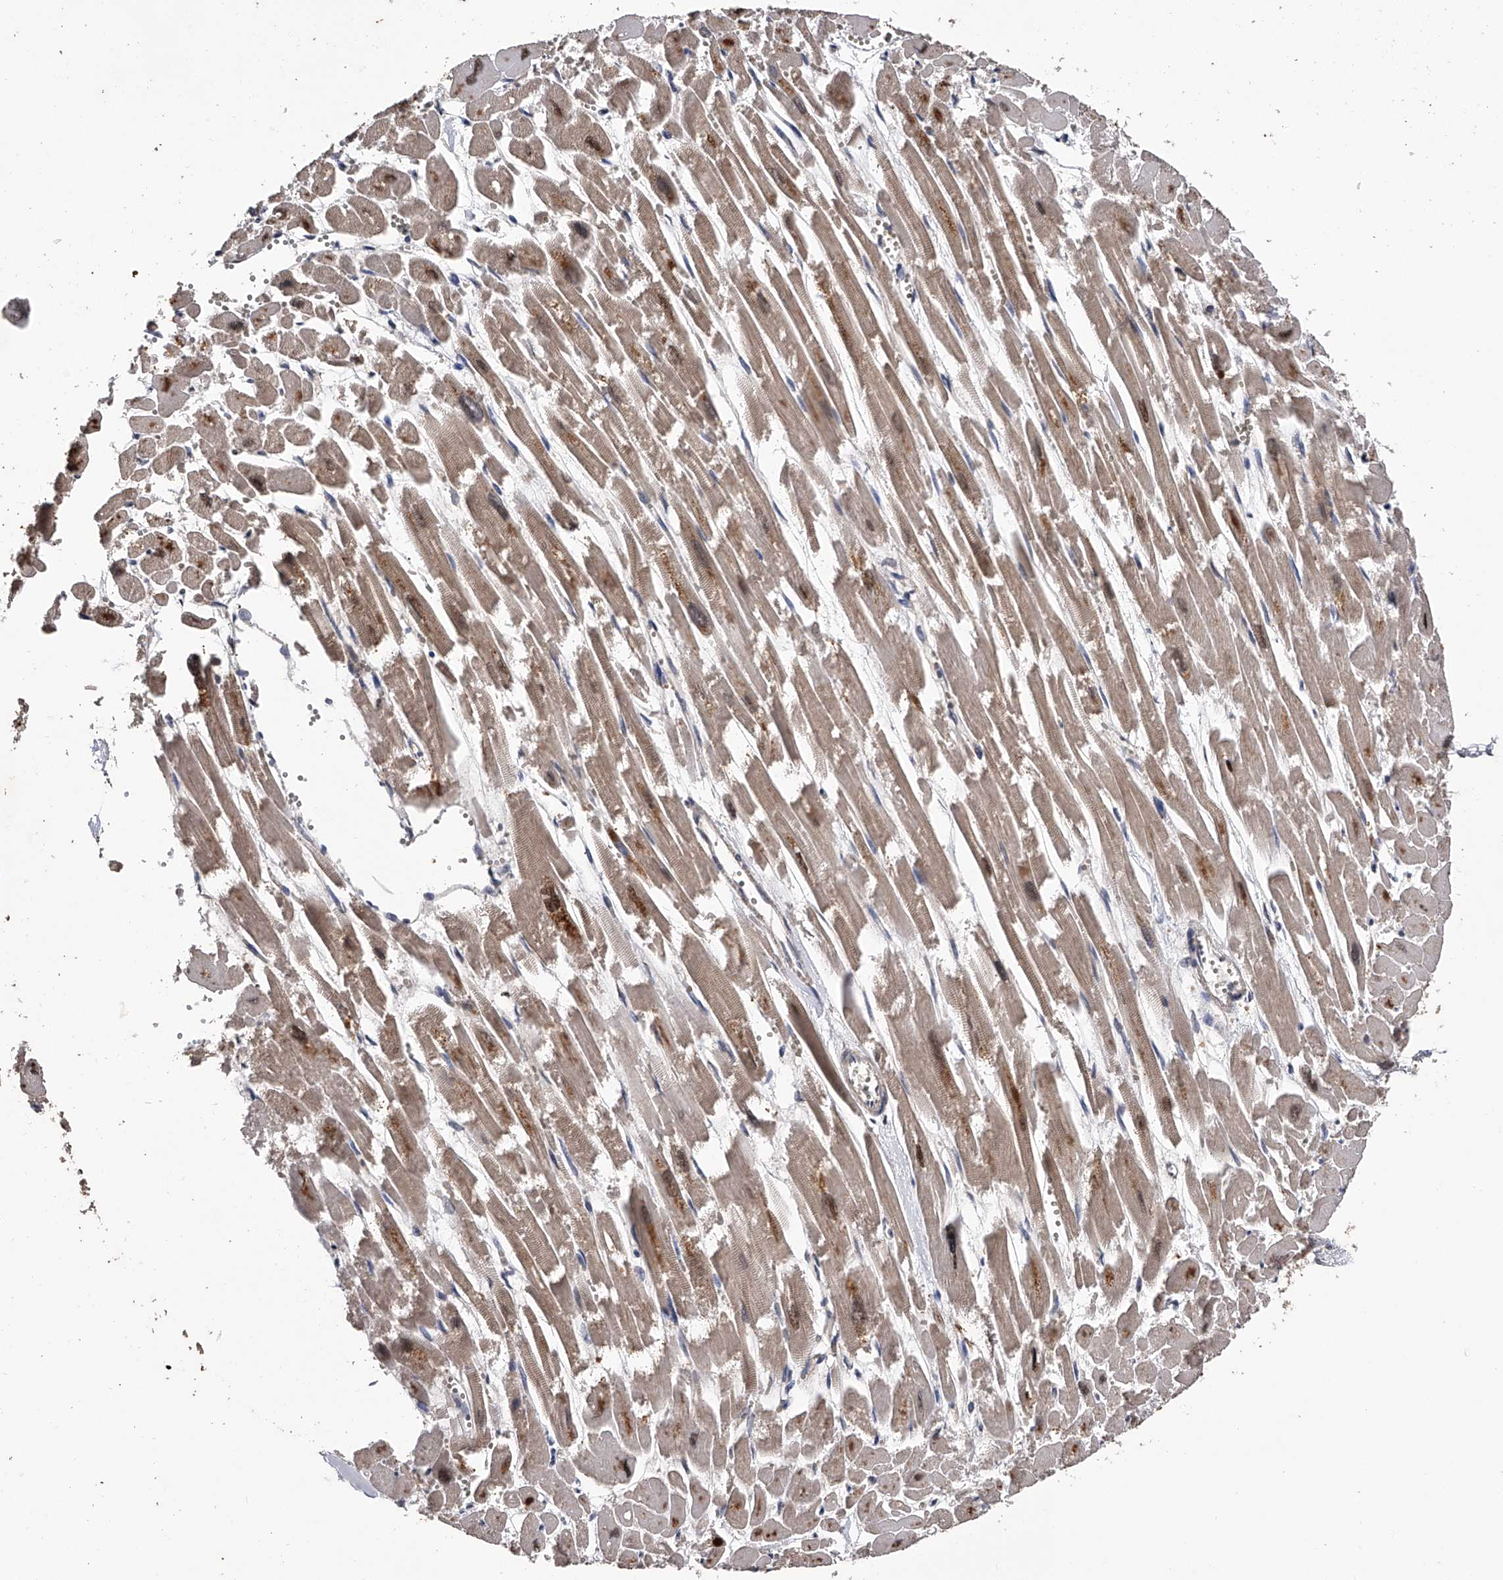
{"staining": {"intensity": "moderate", "quantity": ">75%", "location": "cytoplasmic/membranous,nuclear"}, "tissue": "heart muscle", "cell_type": "Cardiomyocytes", "image_type": "normal", "snomed": [{"axis": "morphology", "description": "Normal tissue, NOS"}, {"axis": "topography", "description": "Heart"}], "caption": "The photomicrograph displays immunohistochemical staining of unremarkable heart muscle. There is moderate cytoplasmic/membranous,nuclear positivity is appreciated in approximately >75% of cardiomyocytes. The staining was performed using DAB to visualize the protein expression in brown, while the nuclei were stained in blue with hematoxylin (Magnification: 20x).", "gene": "EFCAB7", "patient": {"sex": "male", "age": 54}}